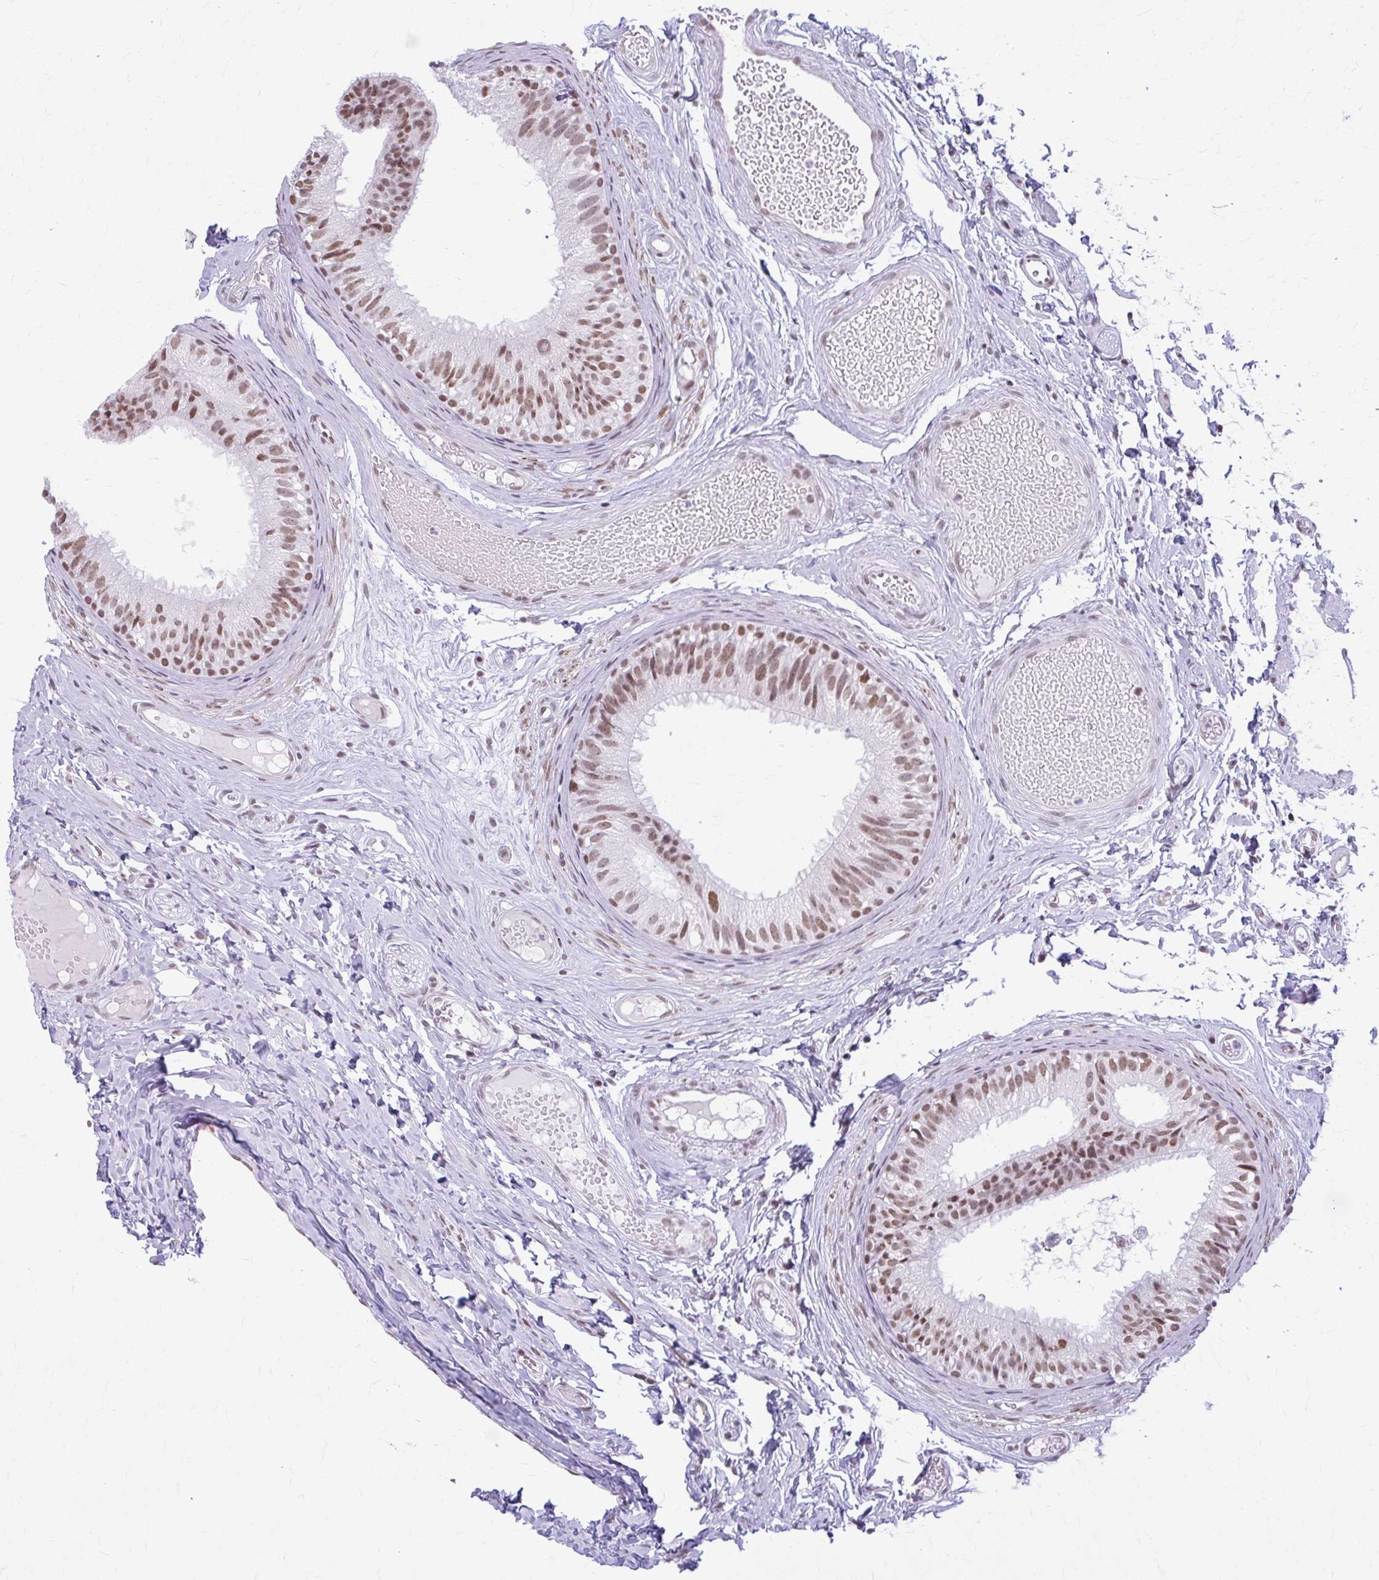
{"staining": {"intensity": "moderate", "quantity": ">75%", "location": "nuclear"}, "tissue": "epididymis", "cell_type": "Glandular cells", "image_type": "normal", "snomed": [{"axis": "morphology", "description": "Normal tissue, NOS"}, {"axis": "morphology", "description": "Seminoma, NOS"}, {"axis": "topography", "description": "Testis"}, {"axis": "topography", "description": "Epididymis"}], "caption": "Immunohistochemistry (IHC) image of benign epididymis: human epididymis stained using IHC exhibits medium levels of moderate protein expression localized specifically in the nuclear of glandular cells, appearing as a nuclear brown color.", "gene": "PABIR1", "patient": {"sex": "male", "age": 34}}